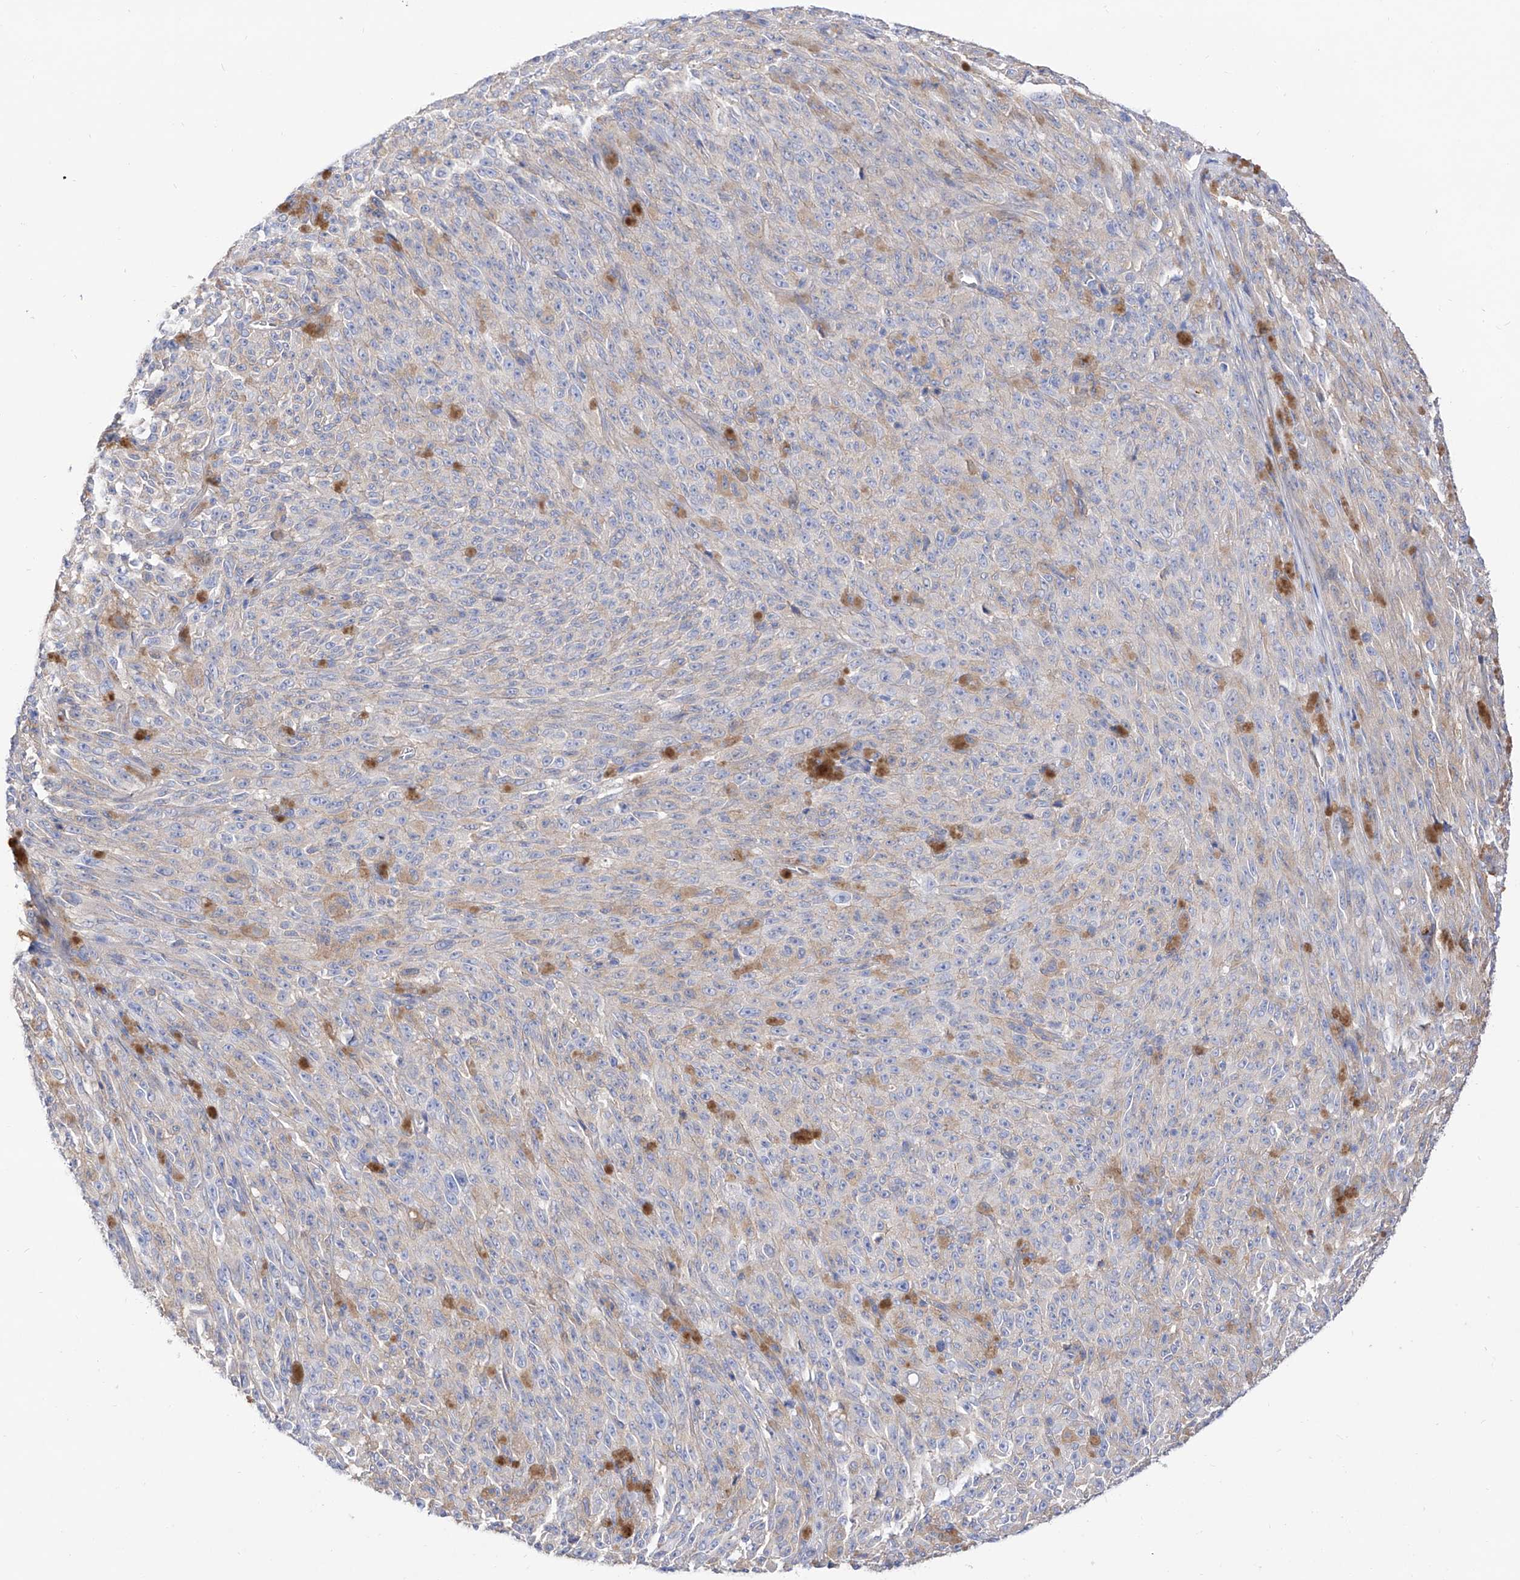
{"staining": {"intensity": "negative", "quantity": "none", "location": "none"}, "tissue": "melanoma", "cell_type": "Tumor cells", "image_type": "cancer", "snomed": [{"axis": "morphology", "description": "Malignant melanoma, NOS"}, {"axis": "topography", "description": "Skin"}], "caption": "A high-resolution histopathology image shows immunohistochemistry (IHC) staining of malignant melanoma, which reveals no significant expression in tumor cells.", "gene": "ZNF653", "patient": {"sex": "female", "age": 82}}